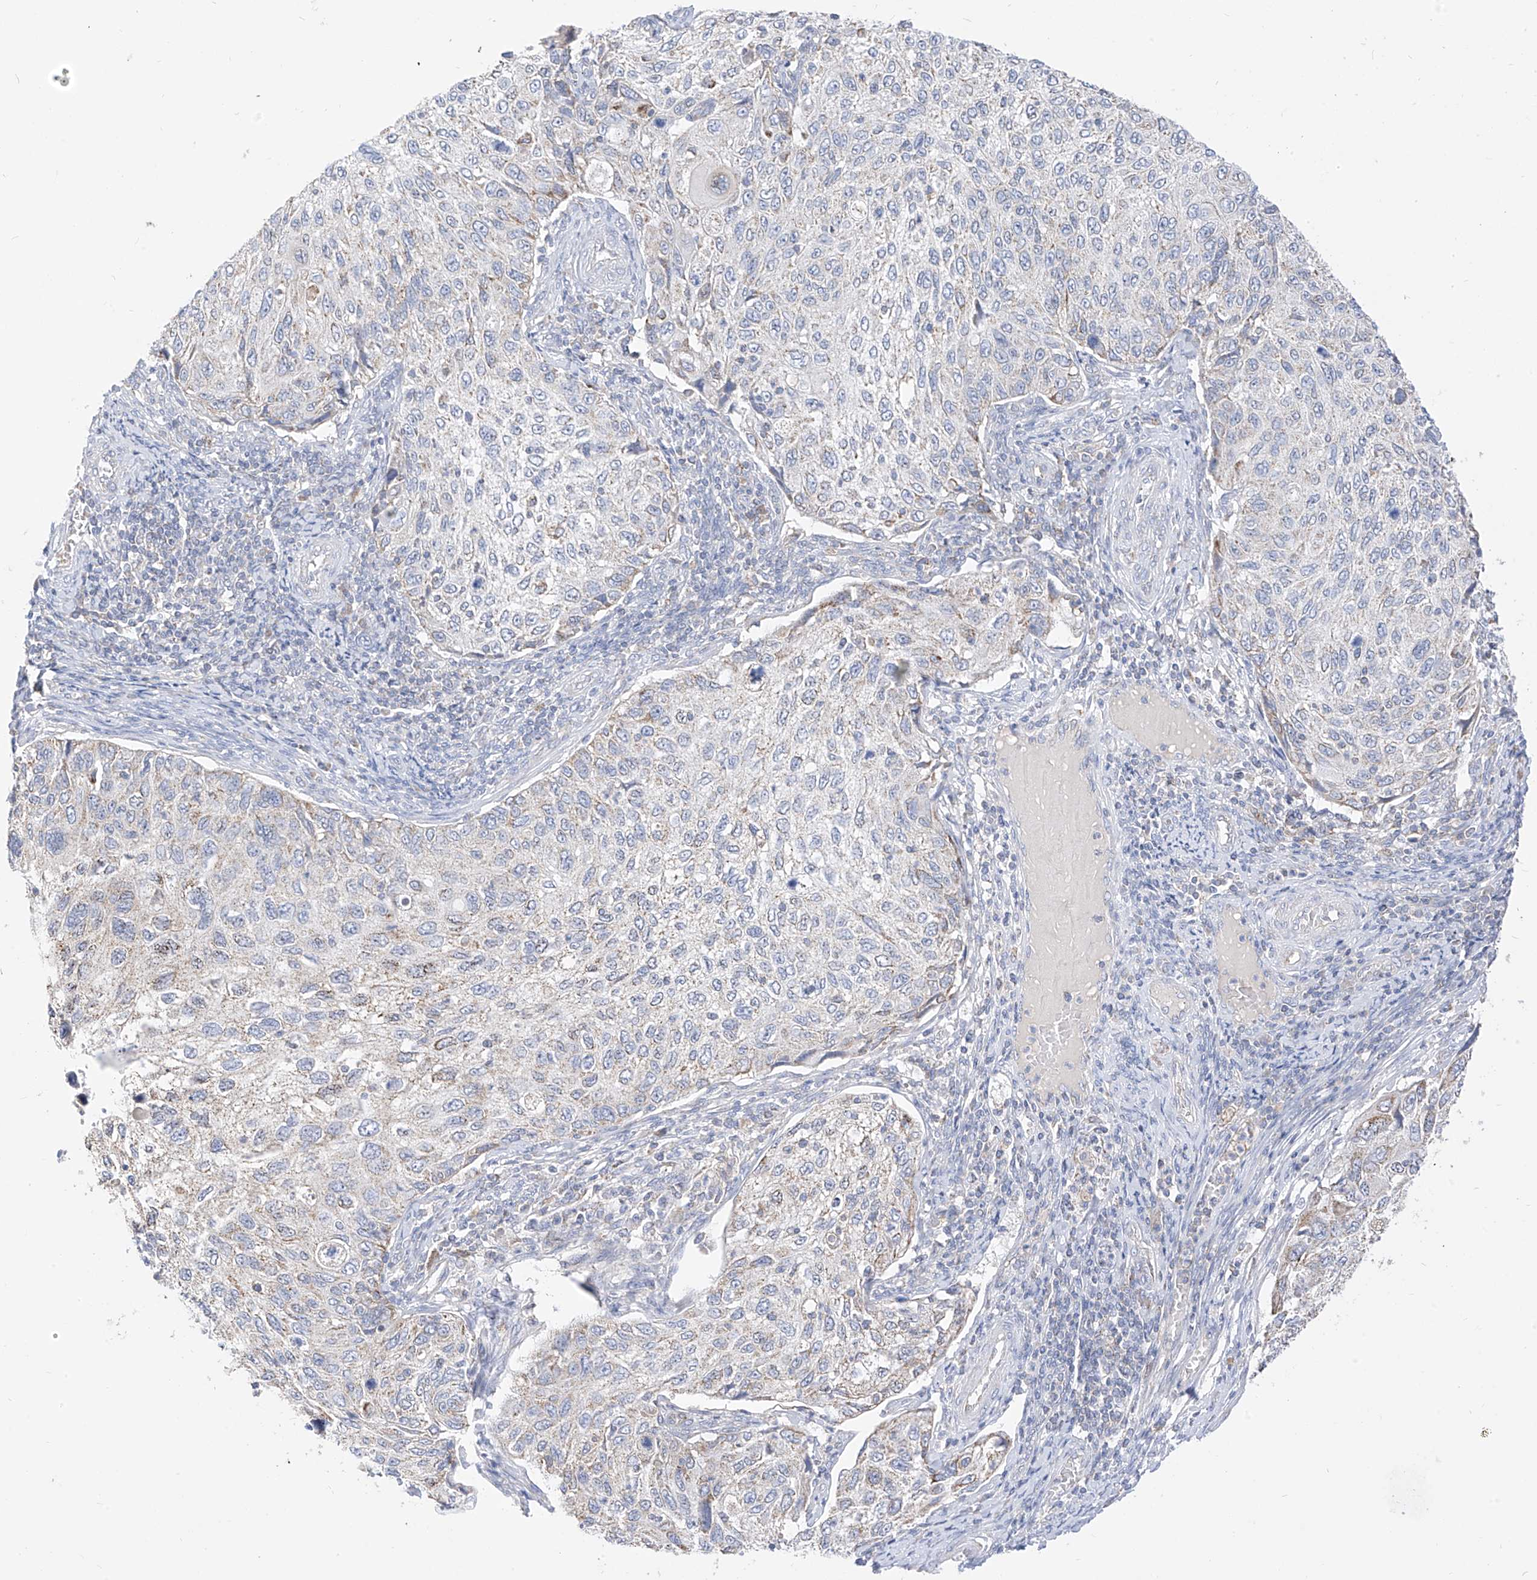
{"staining": {"intensity": "weak", "quantity": "25%-75%", "location": "cytoplasmic/membranous"}, "tissue": "cervical cancer", "cell_type": "Tumor cells", "image_type": "cancer", "snomed": [{"axis": "morphology", "description": "Squamous cell carcinoma, NOS"}, {"axis": "topography", "description": "Cervix"}], "caption": "Protein staining demonstrates weak cytoplasmic/membranous expression in about 25%-75% of tumor cells in squamous cell carcinoma (cervical).", "gene": "RASA2", "patient": {"sex": "female", "age": 70}}